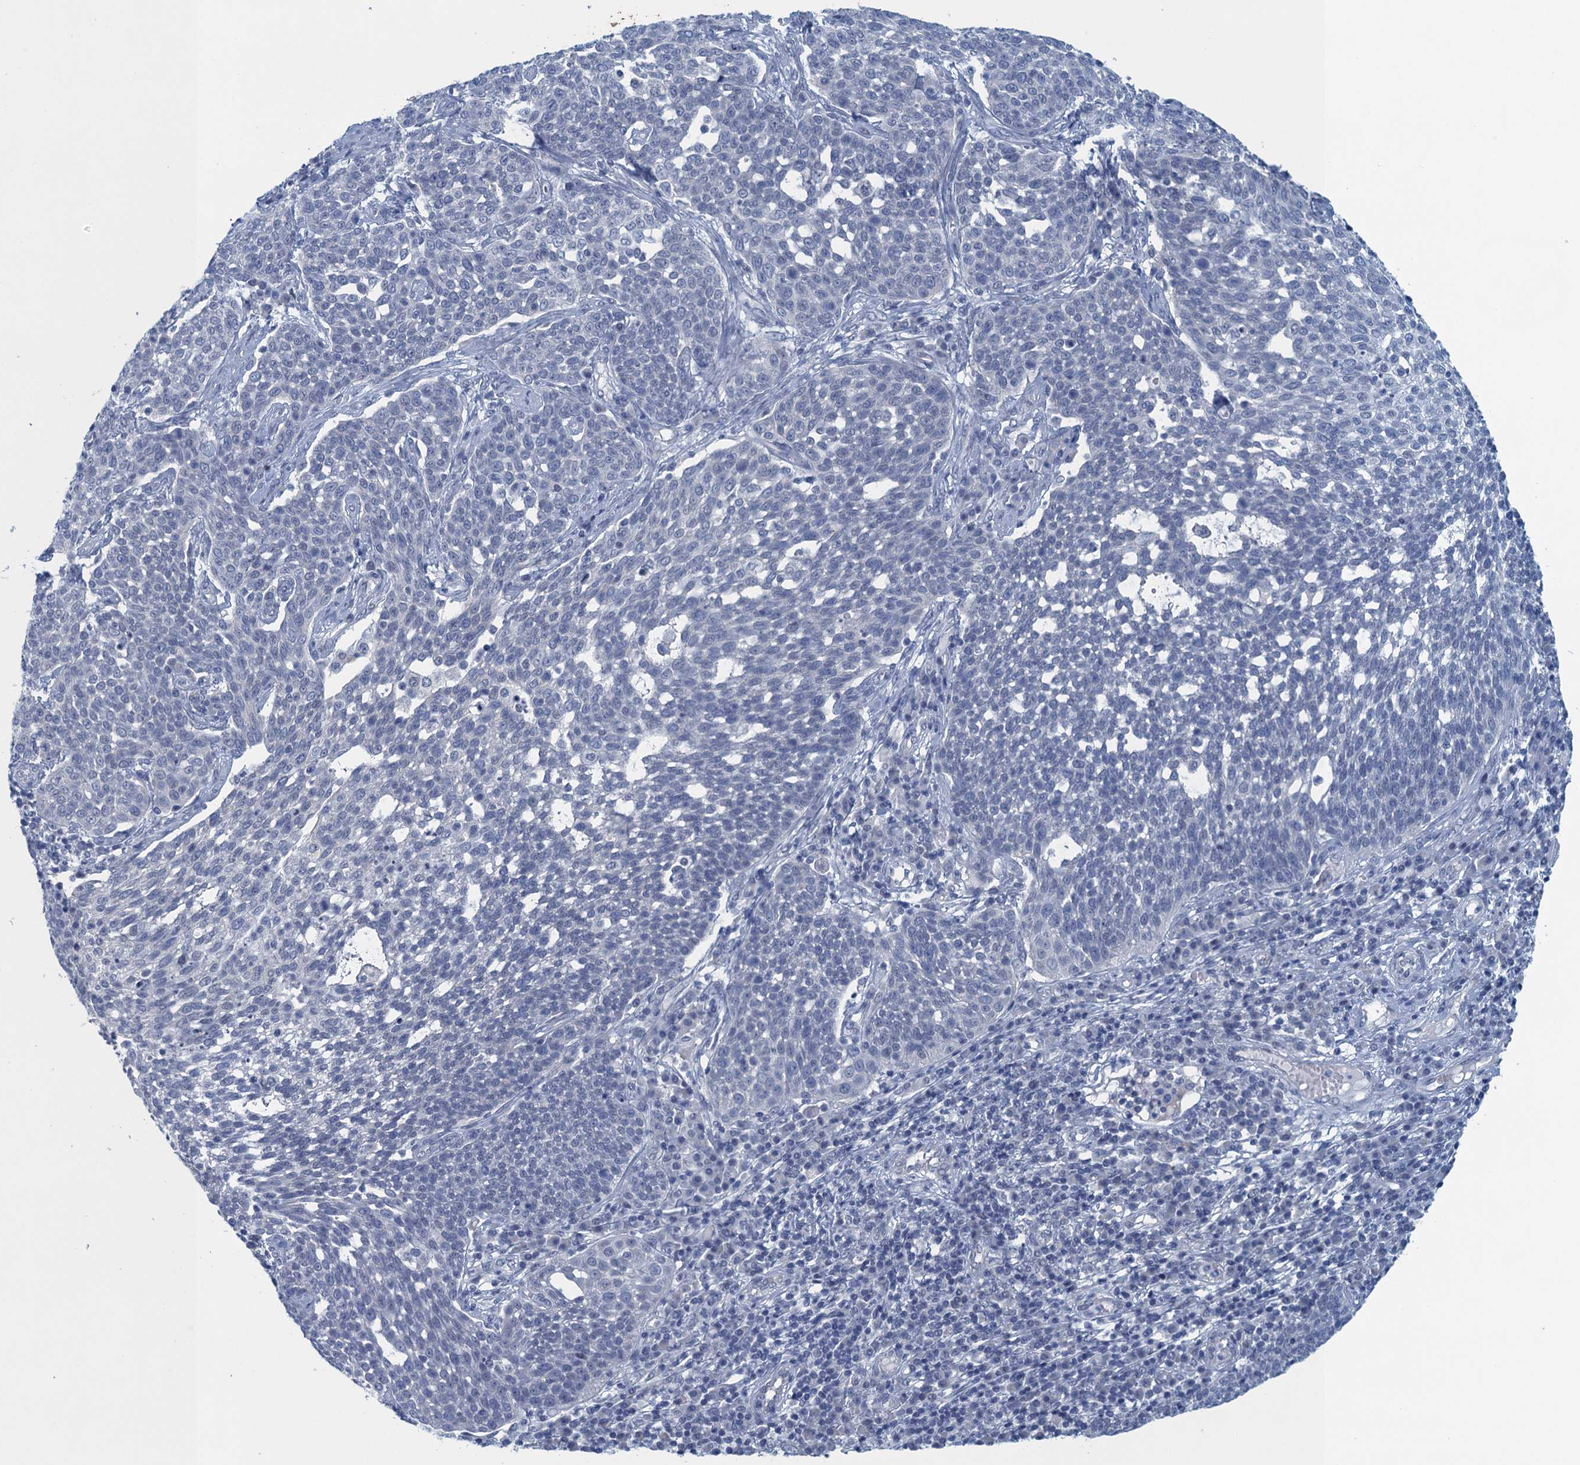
{"staining": {"intensity": "negative", "quantity": "none", "location": "none"}, "tissue": "cervical cancer", "cell_type": "Tumor cells", "image_type": "cancer", "snomed": [{"axis": "morphology", "description": "Squamous cell carcinoma, NOS"}, {"axis": "topography", "description": "Cervix"}], "caption": "The immunohistochemistry image has no significant staining in tumor cells of squamous cell carcinoma (cervical) tissue.", "gene": "ENSG00000131152", "patient": {"sex": "female", "age": 34}}